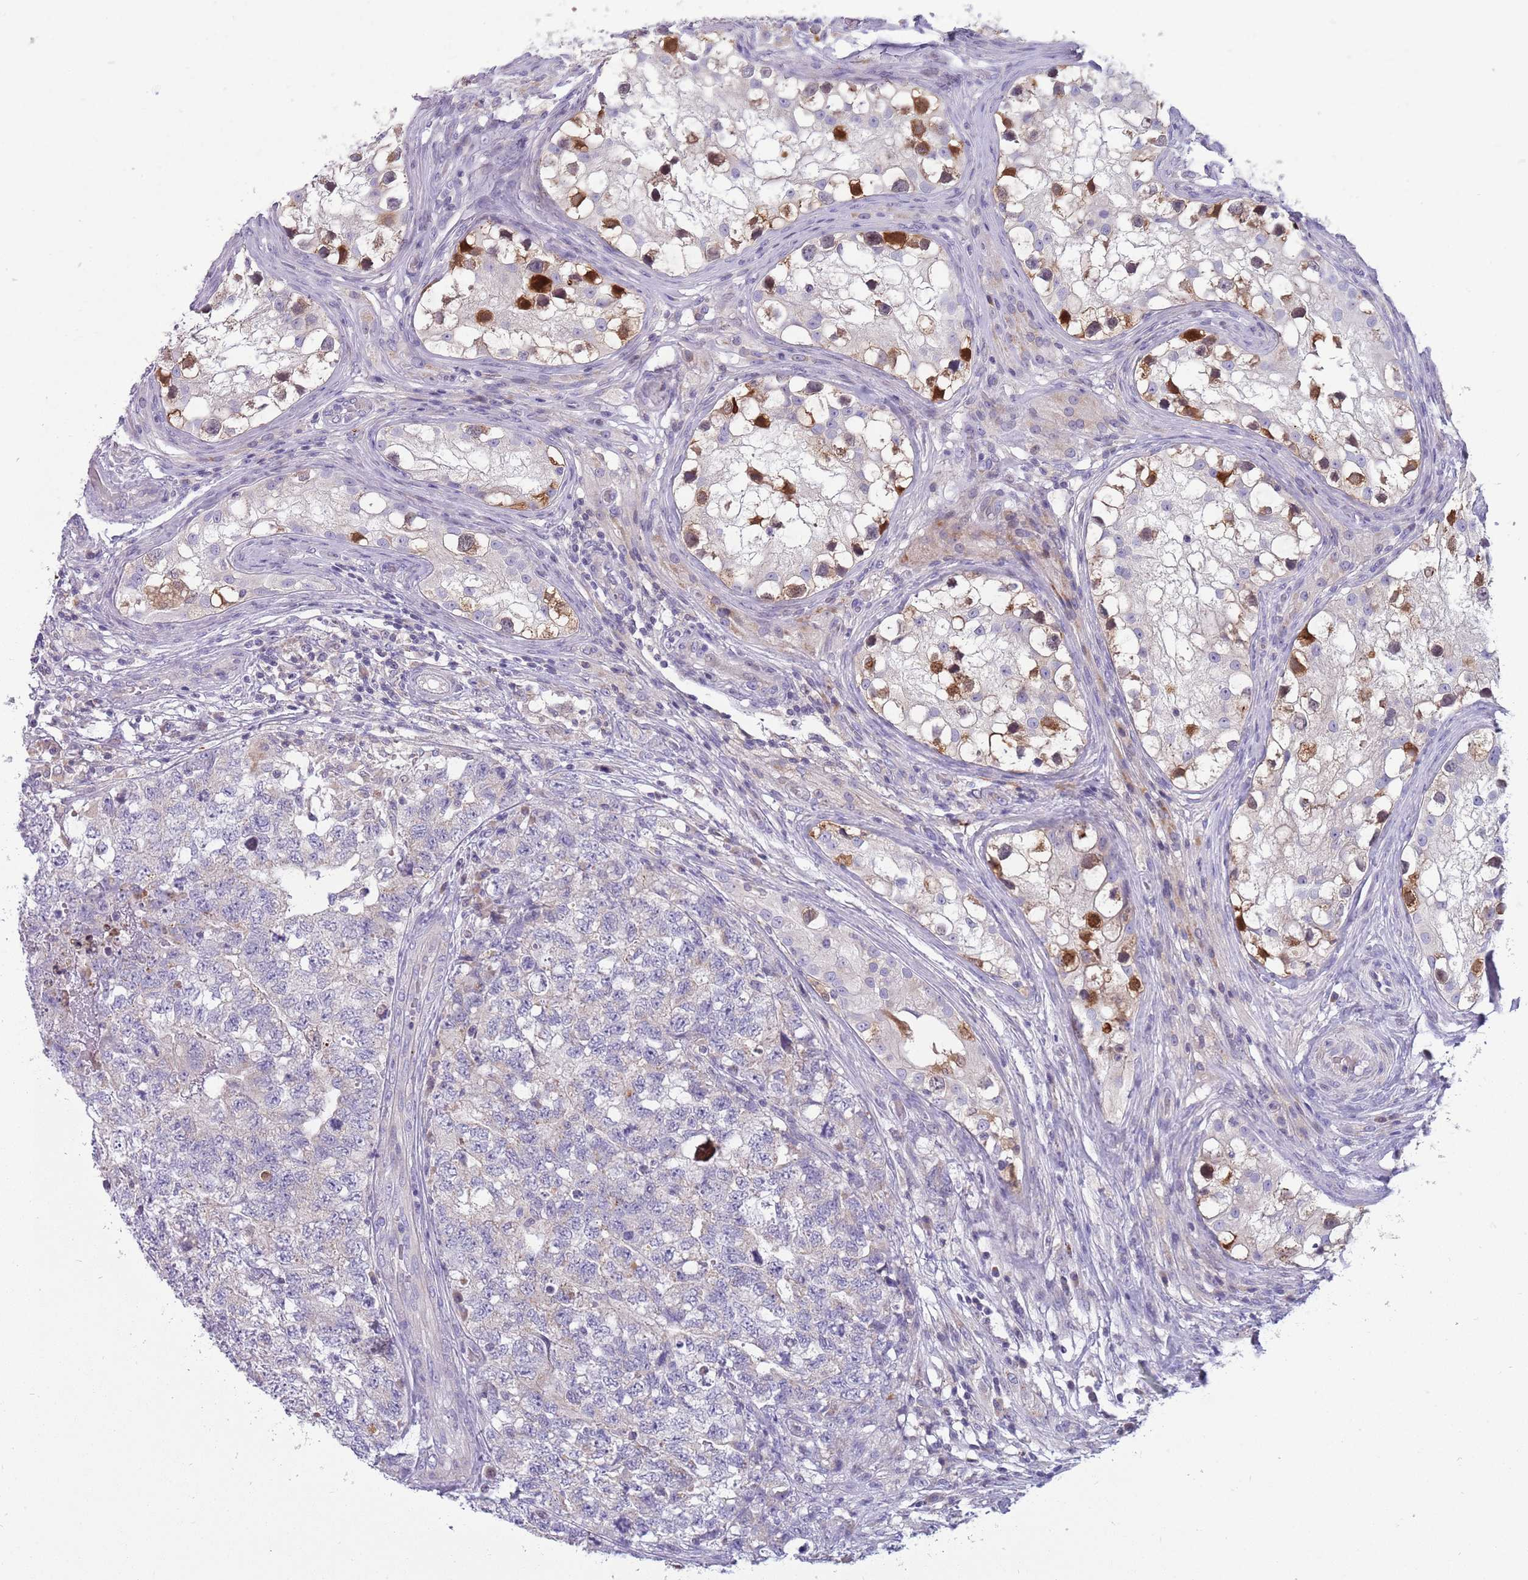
{"staining": {"intensity": "negative", "quantity": "none", "location": "none"}, "tissue": "testis cancer", "cell_type": "Tumor cells", "image_type": "cancer", "snomed": [{"axis": "morphology", "description": "Carcinoma, Embryonal, NOS"}, {"axis": "topography", "description": "Testis"}], "caption": "The image exhibits no significant expression in tumor cells of testis cancer (embryonal carcinoma).", "gene": "DDHD1", "patient": {"sex": "male", "age": 31}}